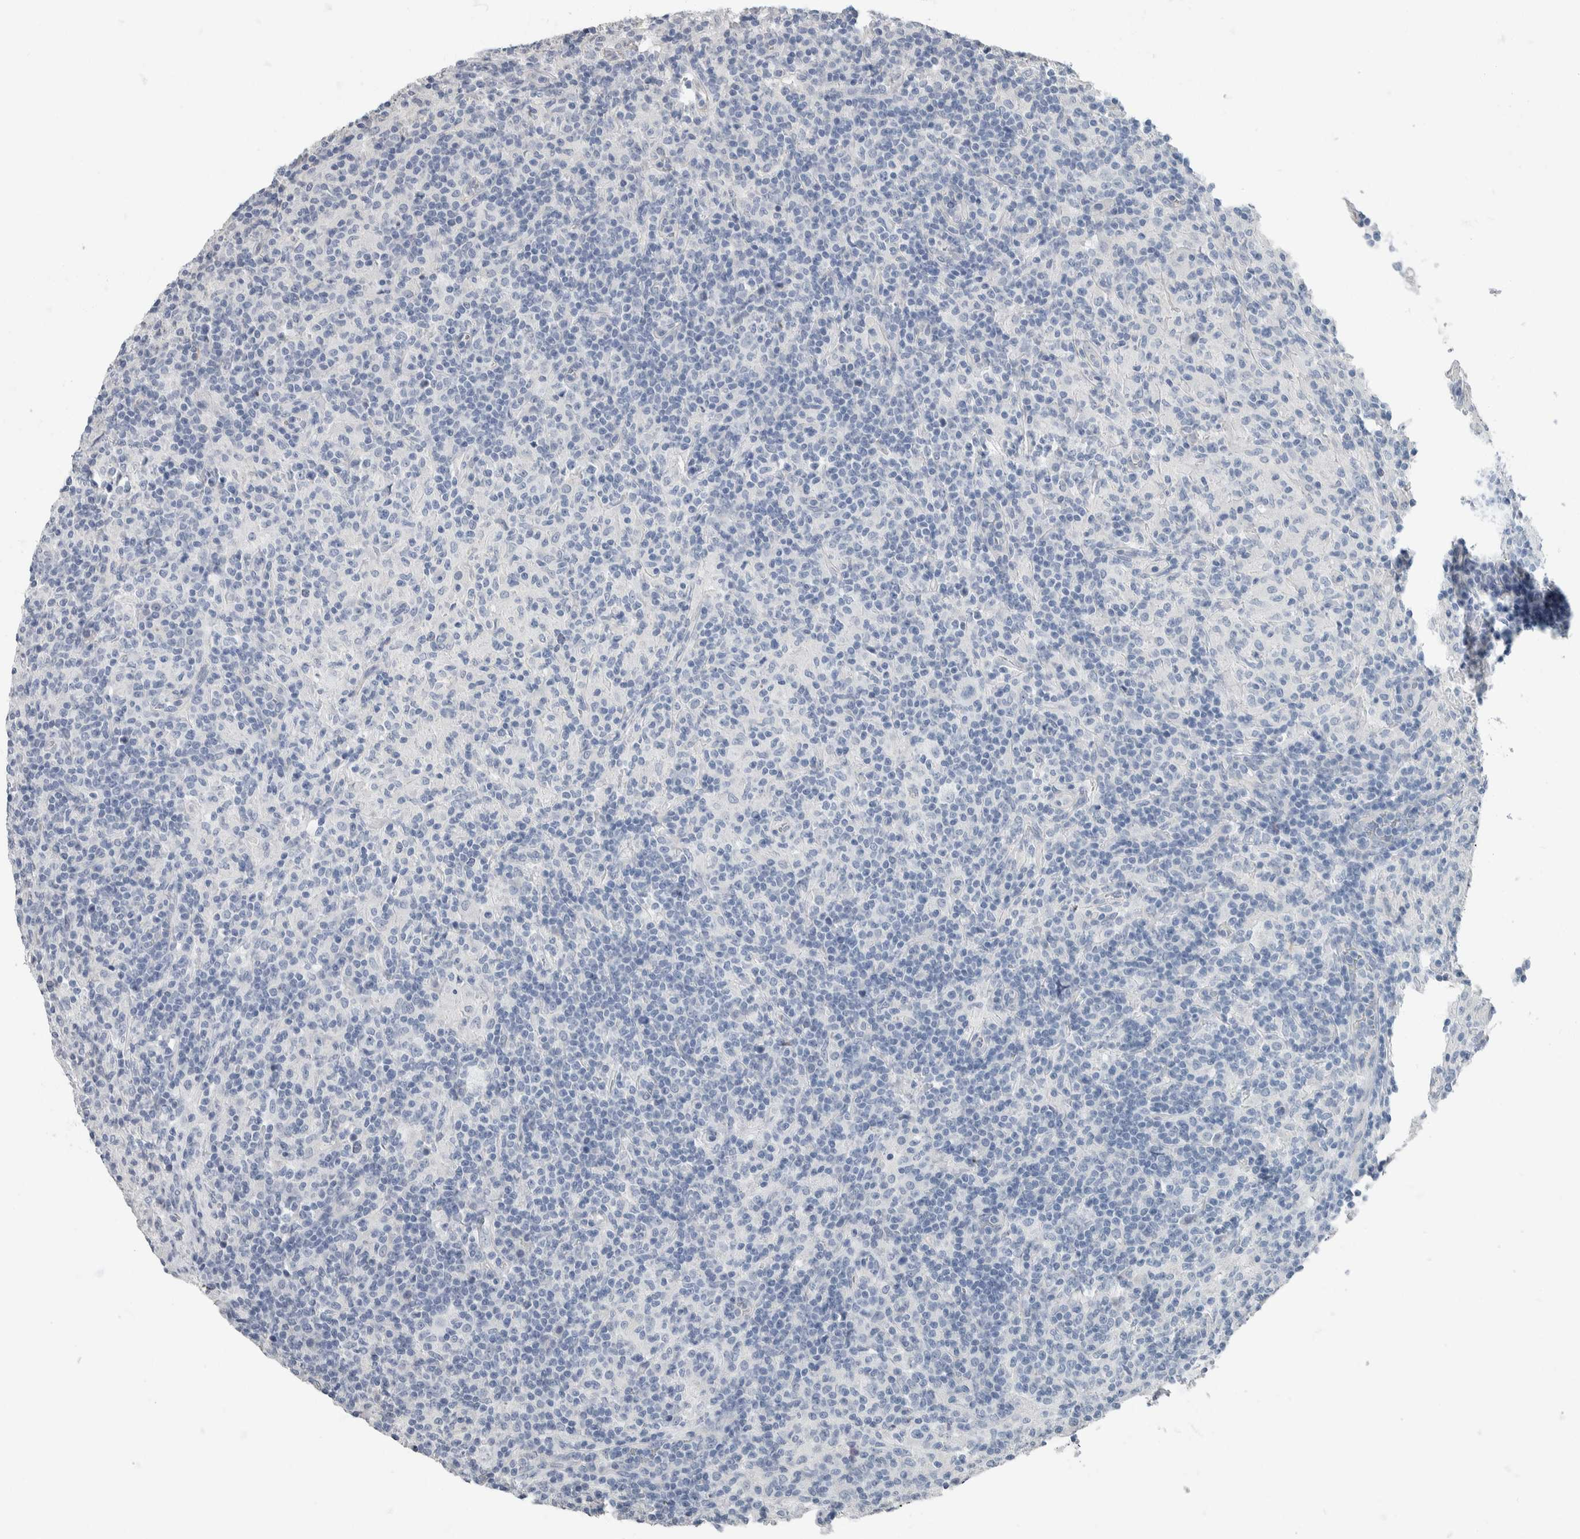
{"staining": {"intensity": "negative", "quantity": "none", "location": "none"}, "tissue": "lymphoma", "cell_type": "Tumor cells", "image_type": "cancer", "snomed": [{"axis": "morphology", "description": "Hodgkin's disease, NOS"}, {"axis": "topography", "description": "Lymph node"}], "caption": "This is a micrograph of IHC staining of Hodgkin's disease, which shows no positivity in tumor cells.", "gene": "NEFM", "patient": {"sex": "male", "age": 70}}